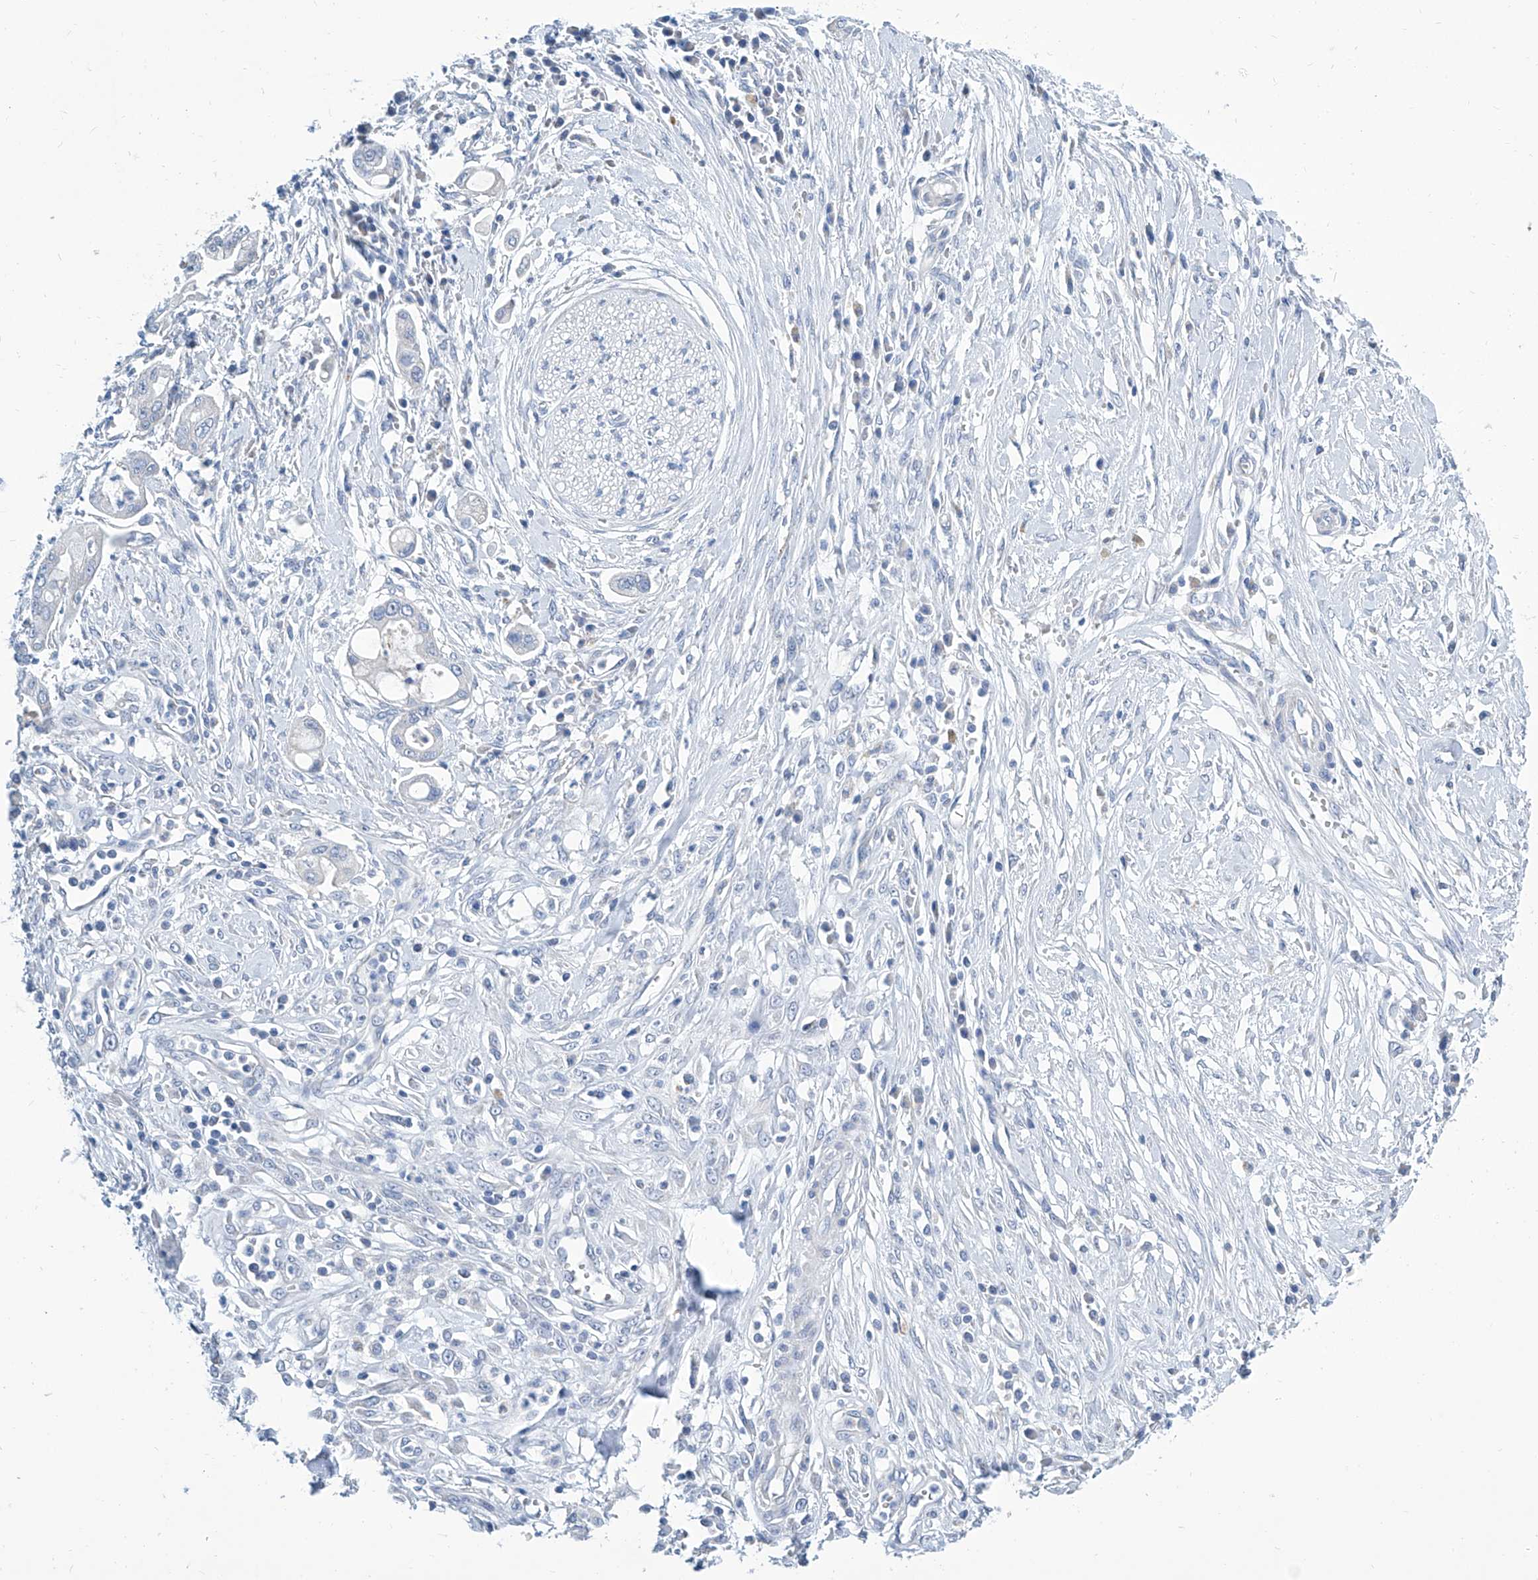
{"staining": {"intensity": "negative", "quantity": "none", "location": "none"}, "tissue": "pancreatic cancer", "cell_type": "Tumor cells", "image_type": "cancer", "snomed": [{"axis": "morphology", "description": "Adenocarcinoma, NOS"}, {"axis": "topography", "description": "Pancreas"}], "caption": "DAB (3,3'-diaminobenzidine) immunohistochemical staining of pancreatic cancer (adenocarcinoma) exhibits no significant positivity in tumor cells.", "gene": "ZNF519", "patient": {"sex": "male", "age": 68}}